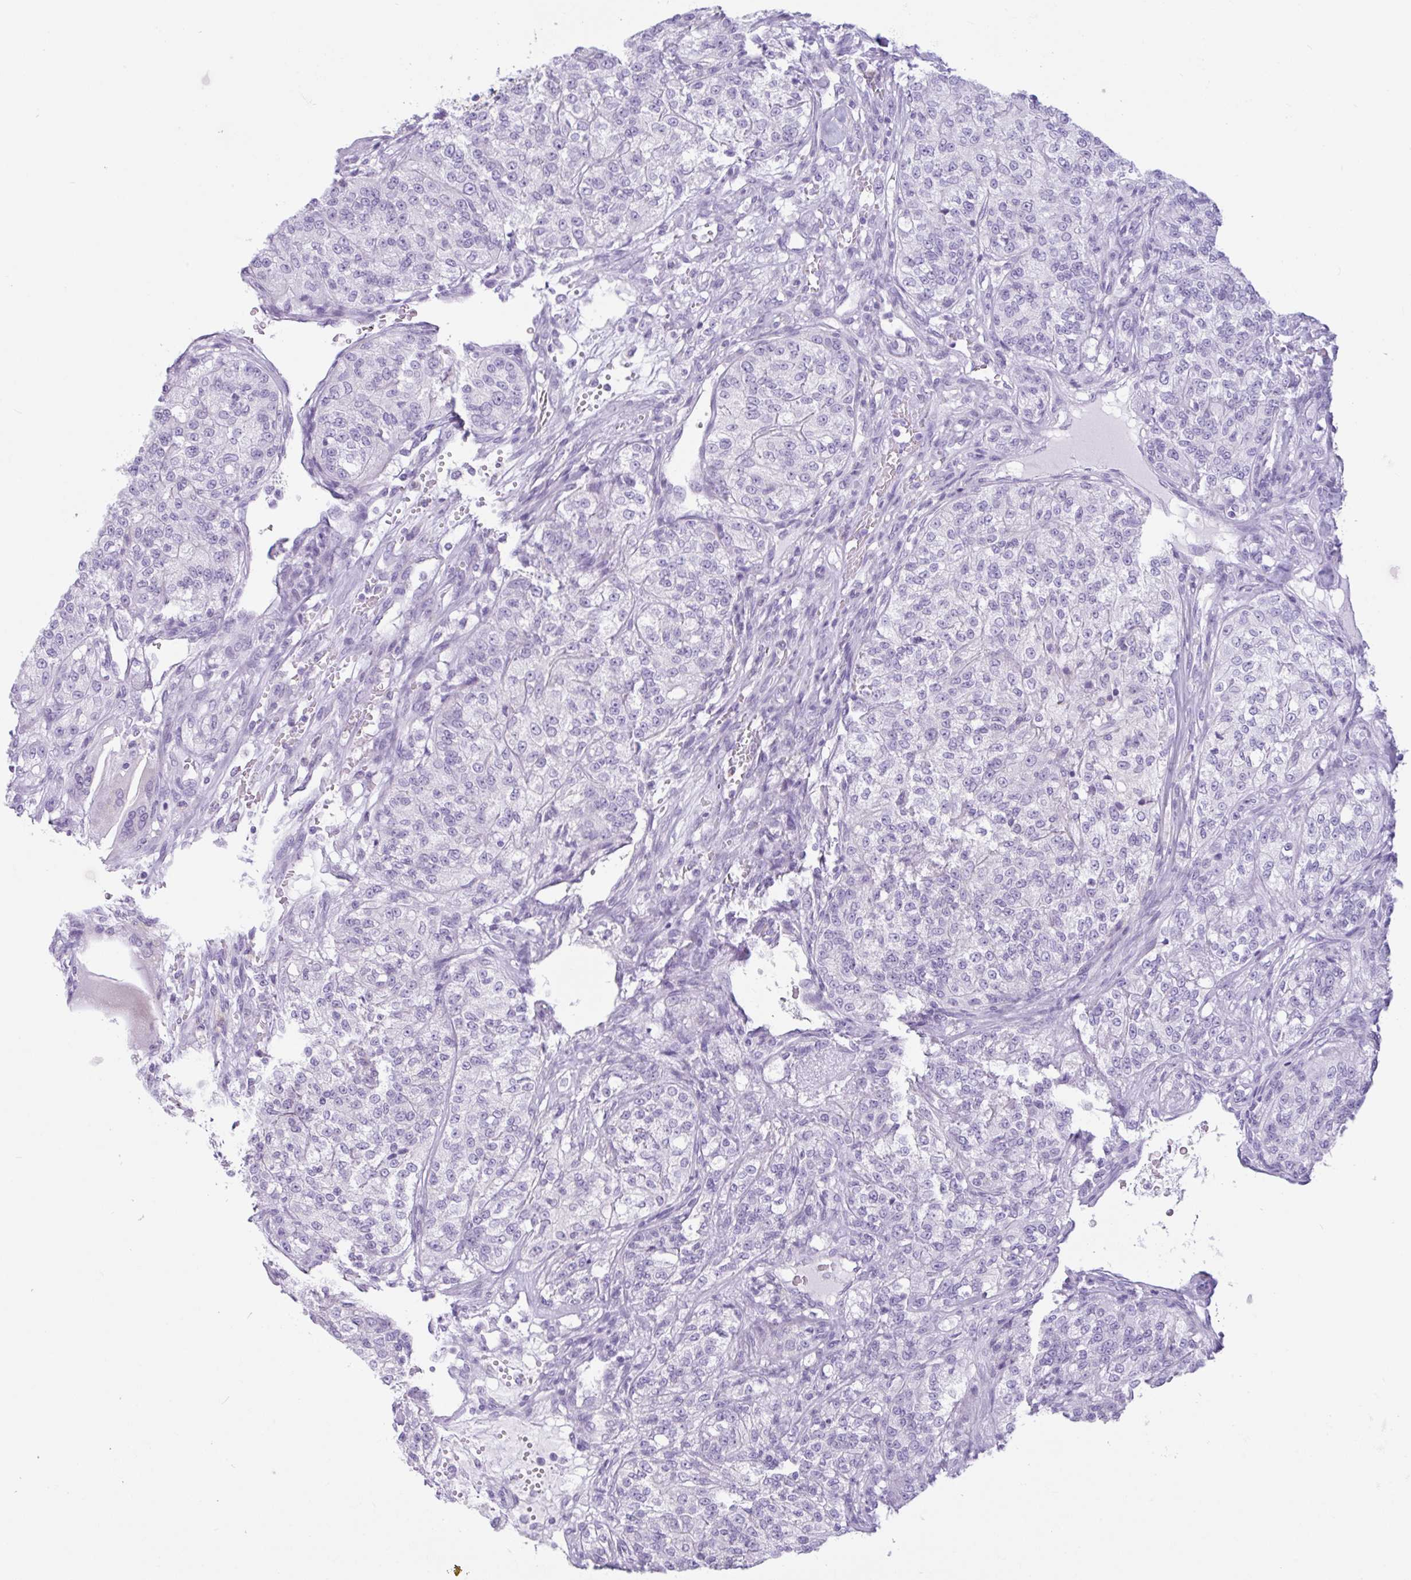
{"staining": {"intensity": "negative", "quantity": "none", "location": "none"}, "tissue": "renal cancer", "cell_type": "Tumor cells", "image_type": "cancer", "snomed": [{"axis": "morphology", "description": "Adenocarcinoma, NOS"}, {"axis": "topography", "description": "Kidney"}], "caption": "This photomicrograph is of renal adenocarcinoma stained with IHC to label a protein in brown with the nuclei are counter-stained blue. There is no expression in tumor cells.", "gene": "CTSE", "patient": {"sex": "female", "age": 63}}